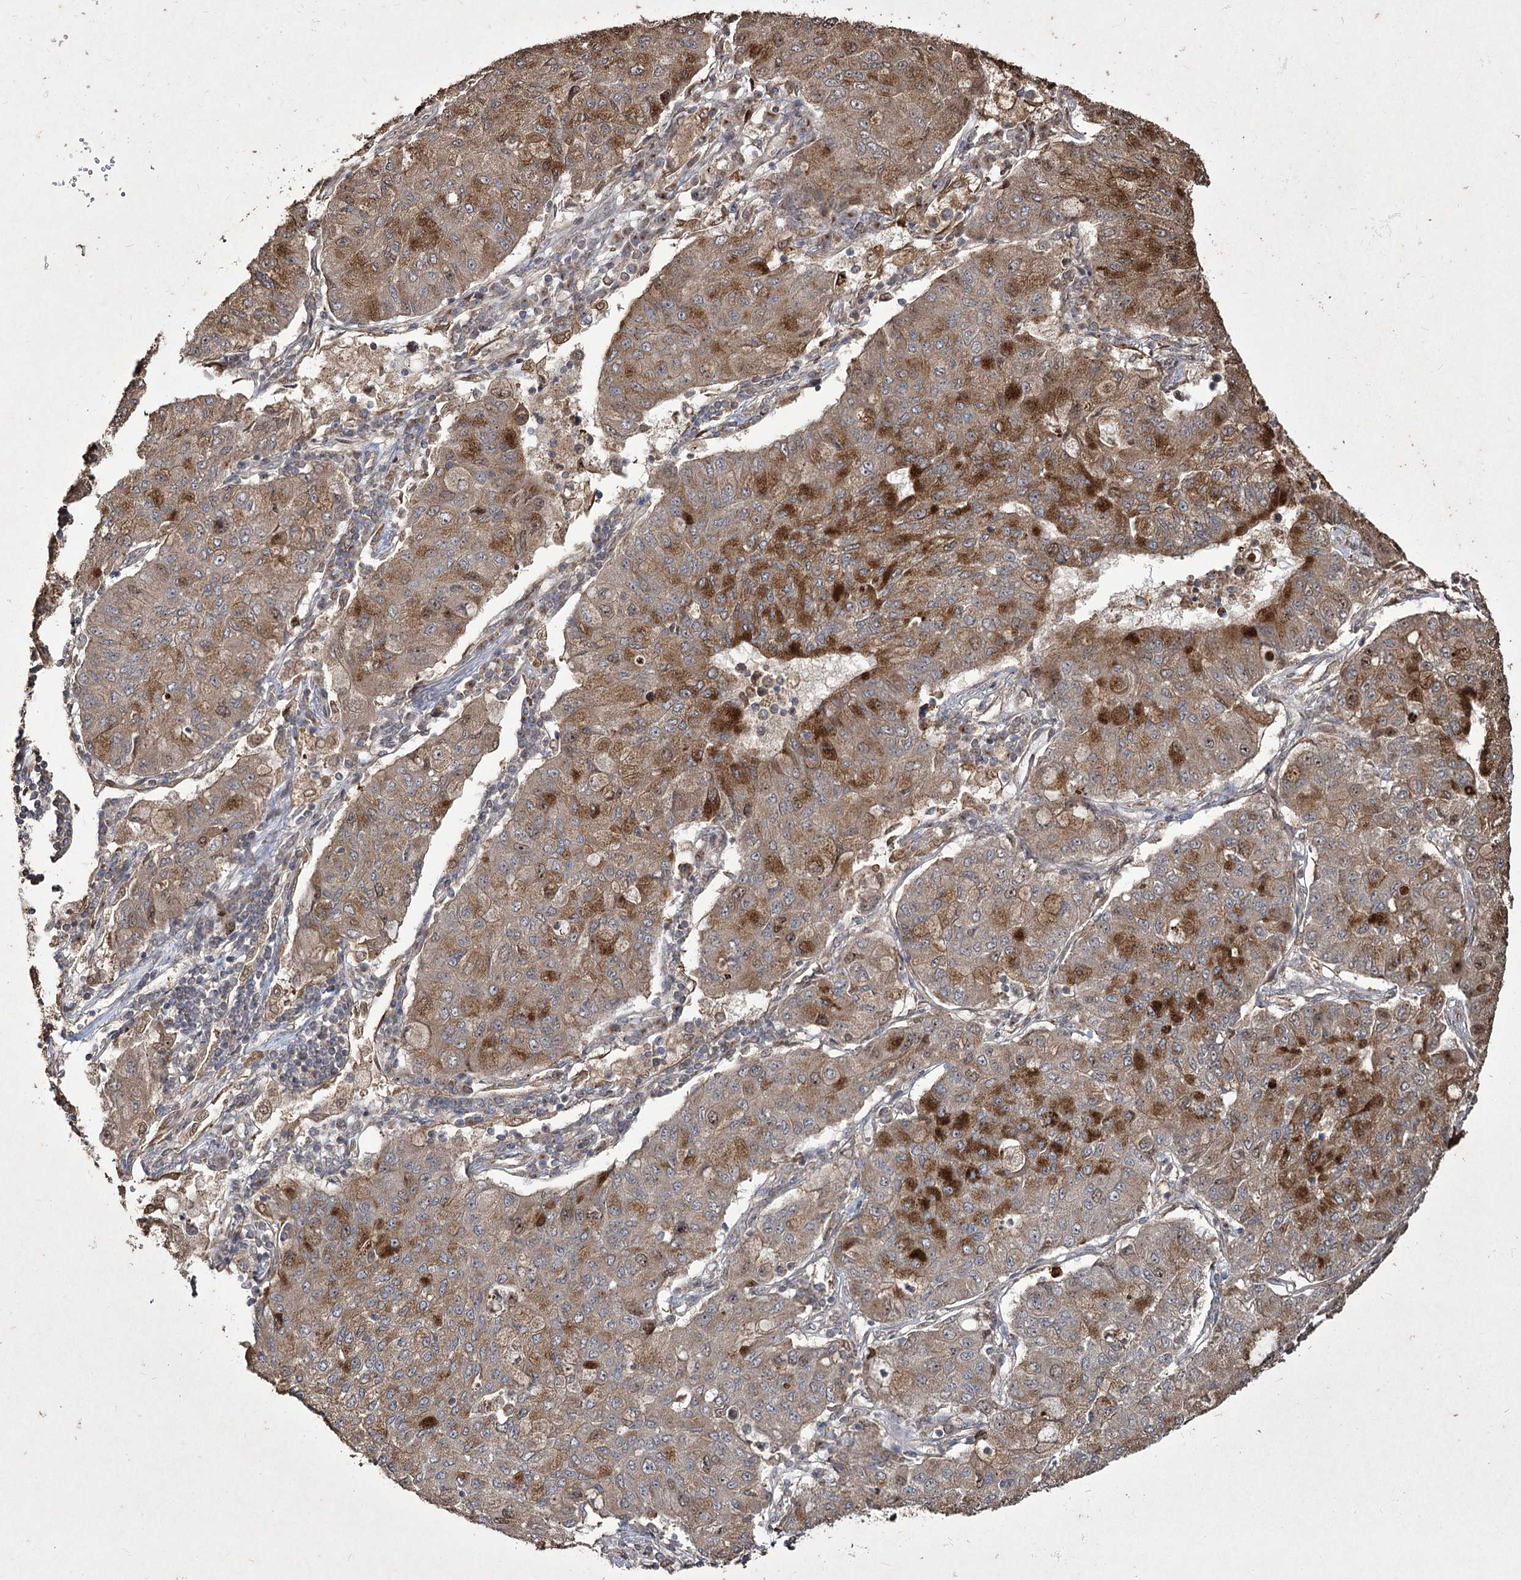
{"staining": {"intensity": "moderate", "quantity": ">75%", "location": "cytoplasmic/membranous,nuclear"}, "tissue": "lung cancer", "cell_type": "Tumor cells", "image_type": "cancer", "snomed": [{"axis": "morphology", "description": "Squamous cell carcinoma, NOS"}, {"axis": "topography", "description": "Lung"}], "caption": "Immunohistochemistry histopathology image of lung cancer stained for a protein (brown), which demonstrates medium levels of moderate cytoplasmic/membranous and nuclear expression in approximately >75% of tumor cells.", "gene": "PRC1", "patient": {"sex": "male", "age": 74}}